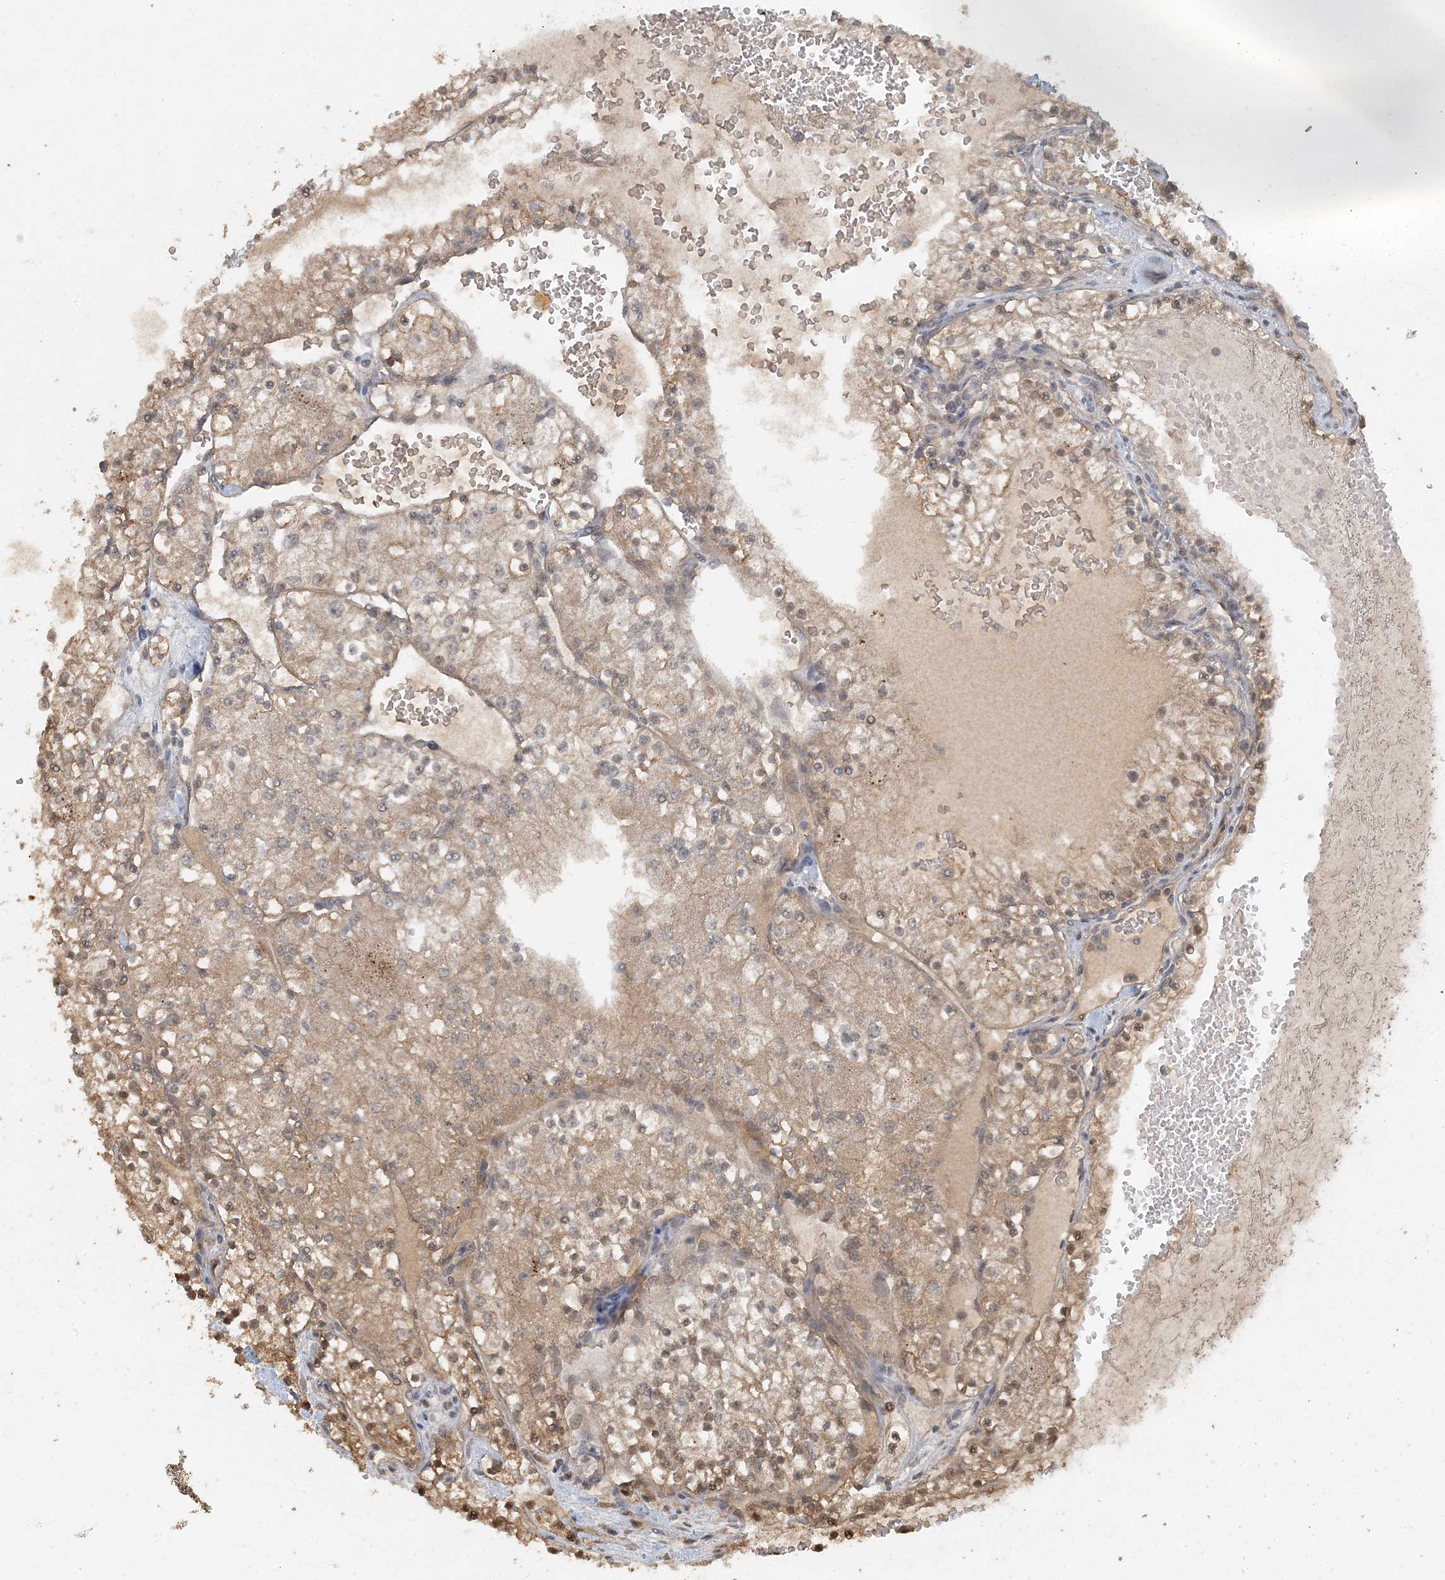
{"staining": {"intensity": "moderate", "quantity": ">75%", "location": "cytoplasmic/membranous,nuclear"}, "tissue": "renal cancer", "cell_type": "Tumor cells", "image_type": "cancer", "snomed": [{"axis": "morphology", "description": "Normal tissue, NOS"}, {"axis": "morphology", "description": "Adenocarcinoma, NOS"}, {"axis": "topography", "description": "Kidney"}], "caption": "Renal cancer was stained to show a protein in brown. There is medium levels of moderate cytoplasmic/membranous and nuclear staining in approximately >75% of tumor cells.", "gene": "AK9", "patient": {"sex": "male", "age": 68}}